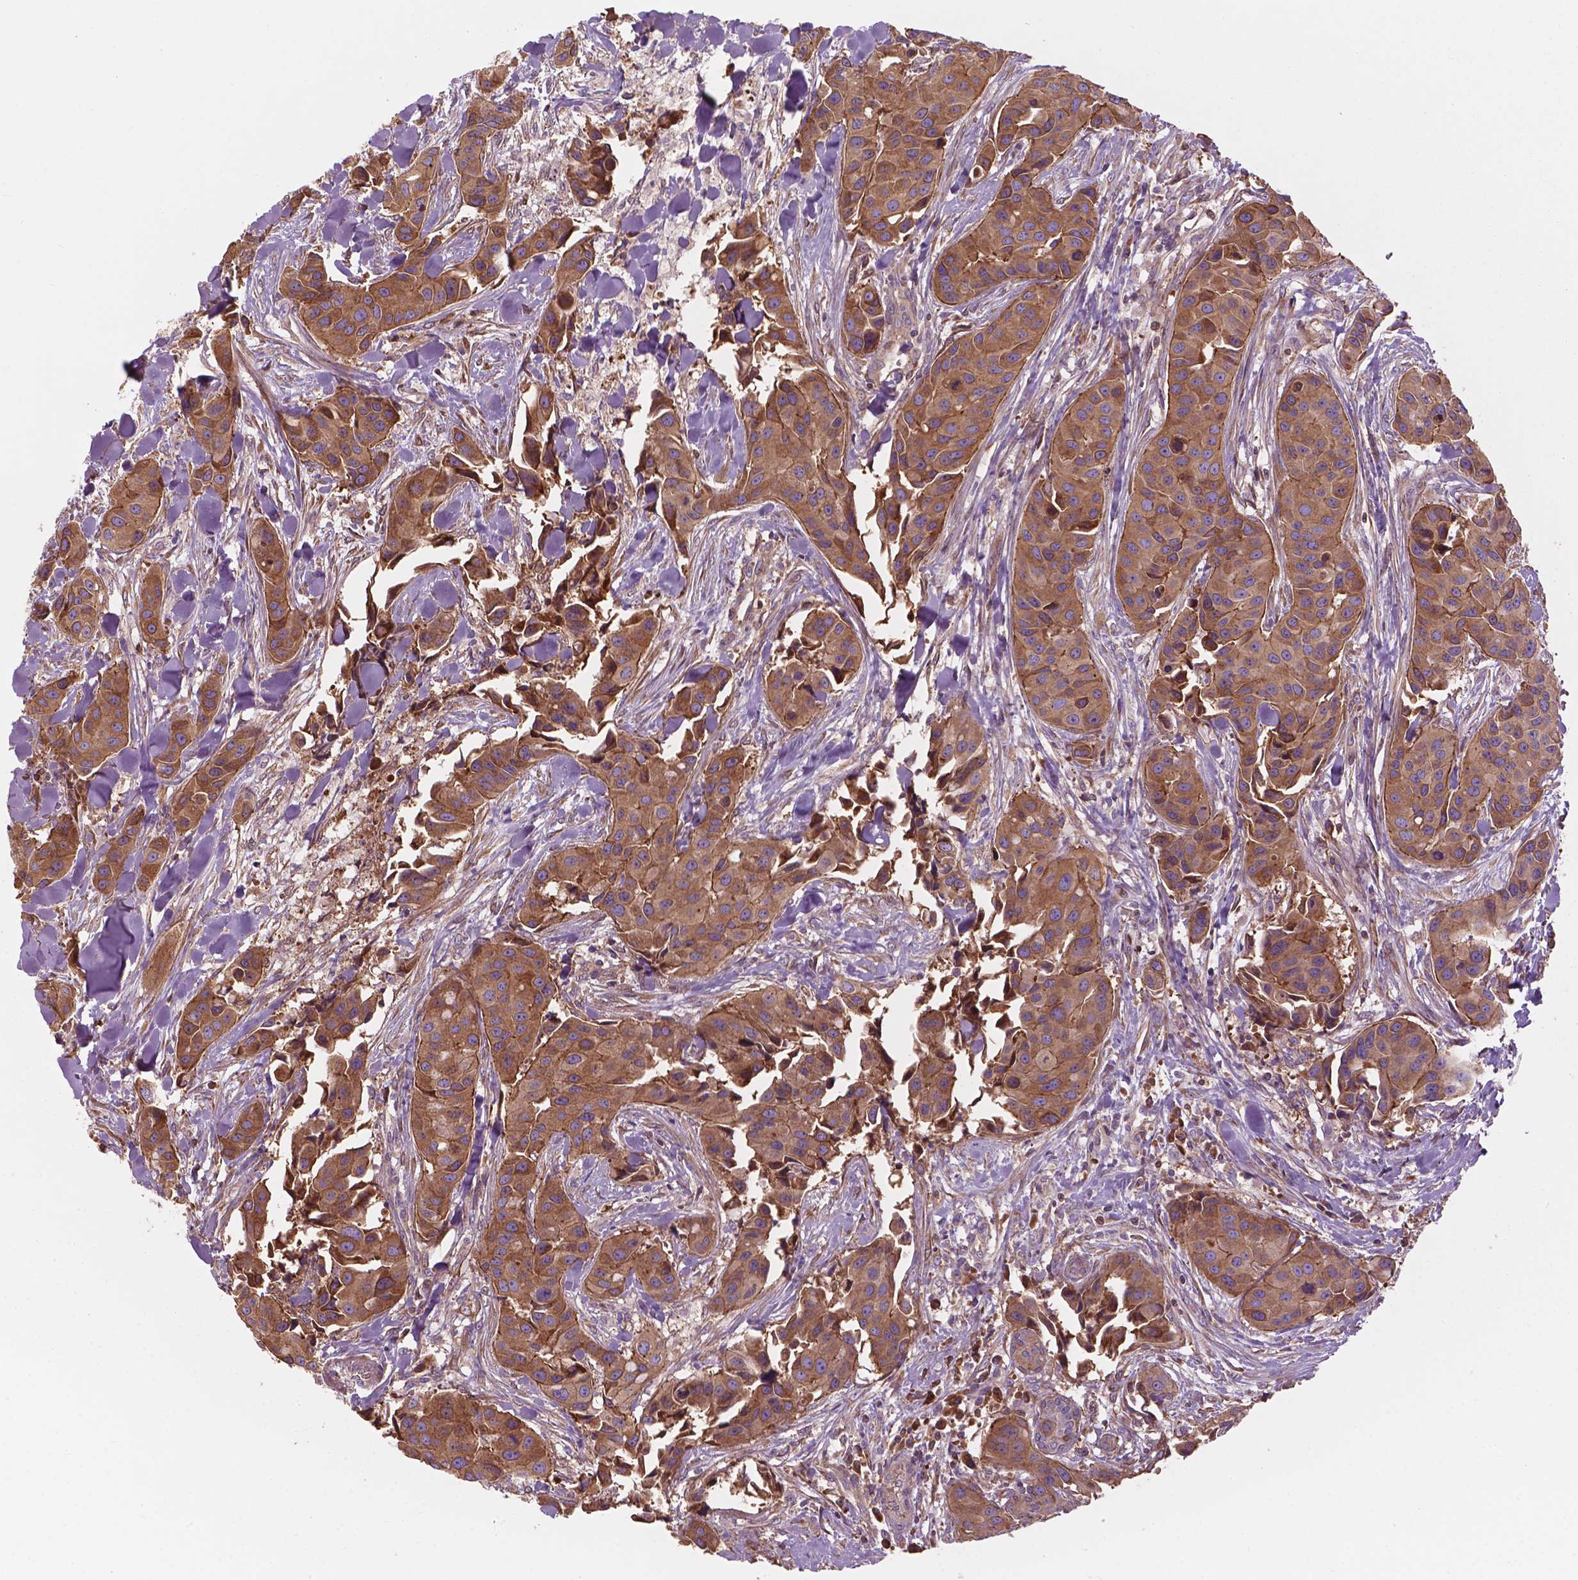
{"staining": {"intensity": "moderate", "quantity": ">75%", "location": "cytoplasmic/membranous"}, "tissue": "head and neck cancer", "cell_type": "Tumor cells", "image_type": "cancer", "snomed": [{"axis": "morphology", "description": "Adenocarcinoma, NOS"}, {"axis": "topography", "description": "Head-Neck"}], "caption": "Moderate cytoplasmic/membranous protein staining is appreciated in about >75% of tumor cells in head and neck cancer (adenocarcinoma).", "gene": "SURF4", "patient": {"sex": "male", "age": 76}}